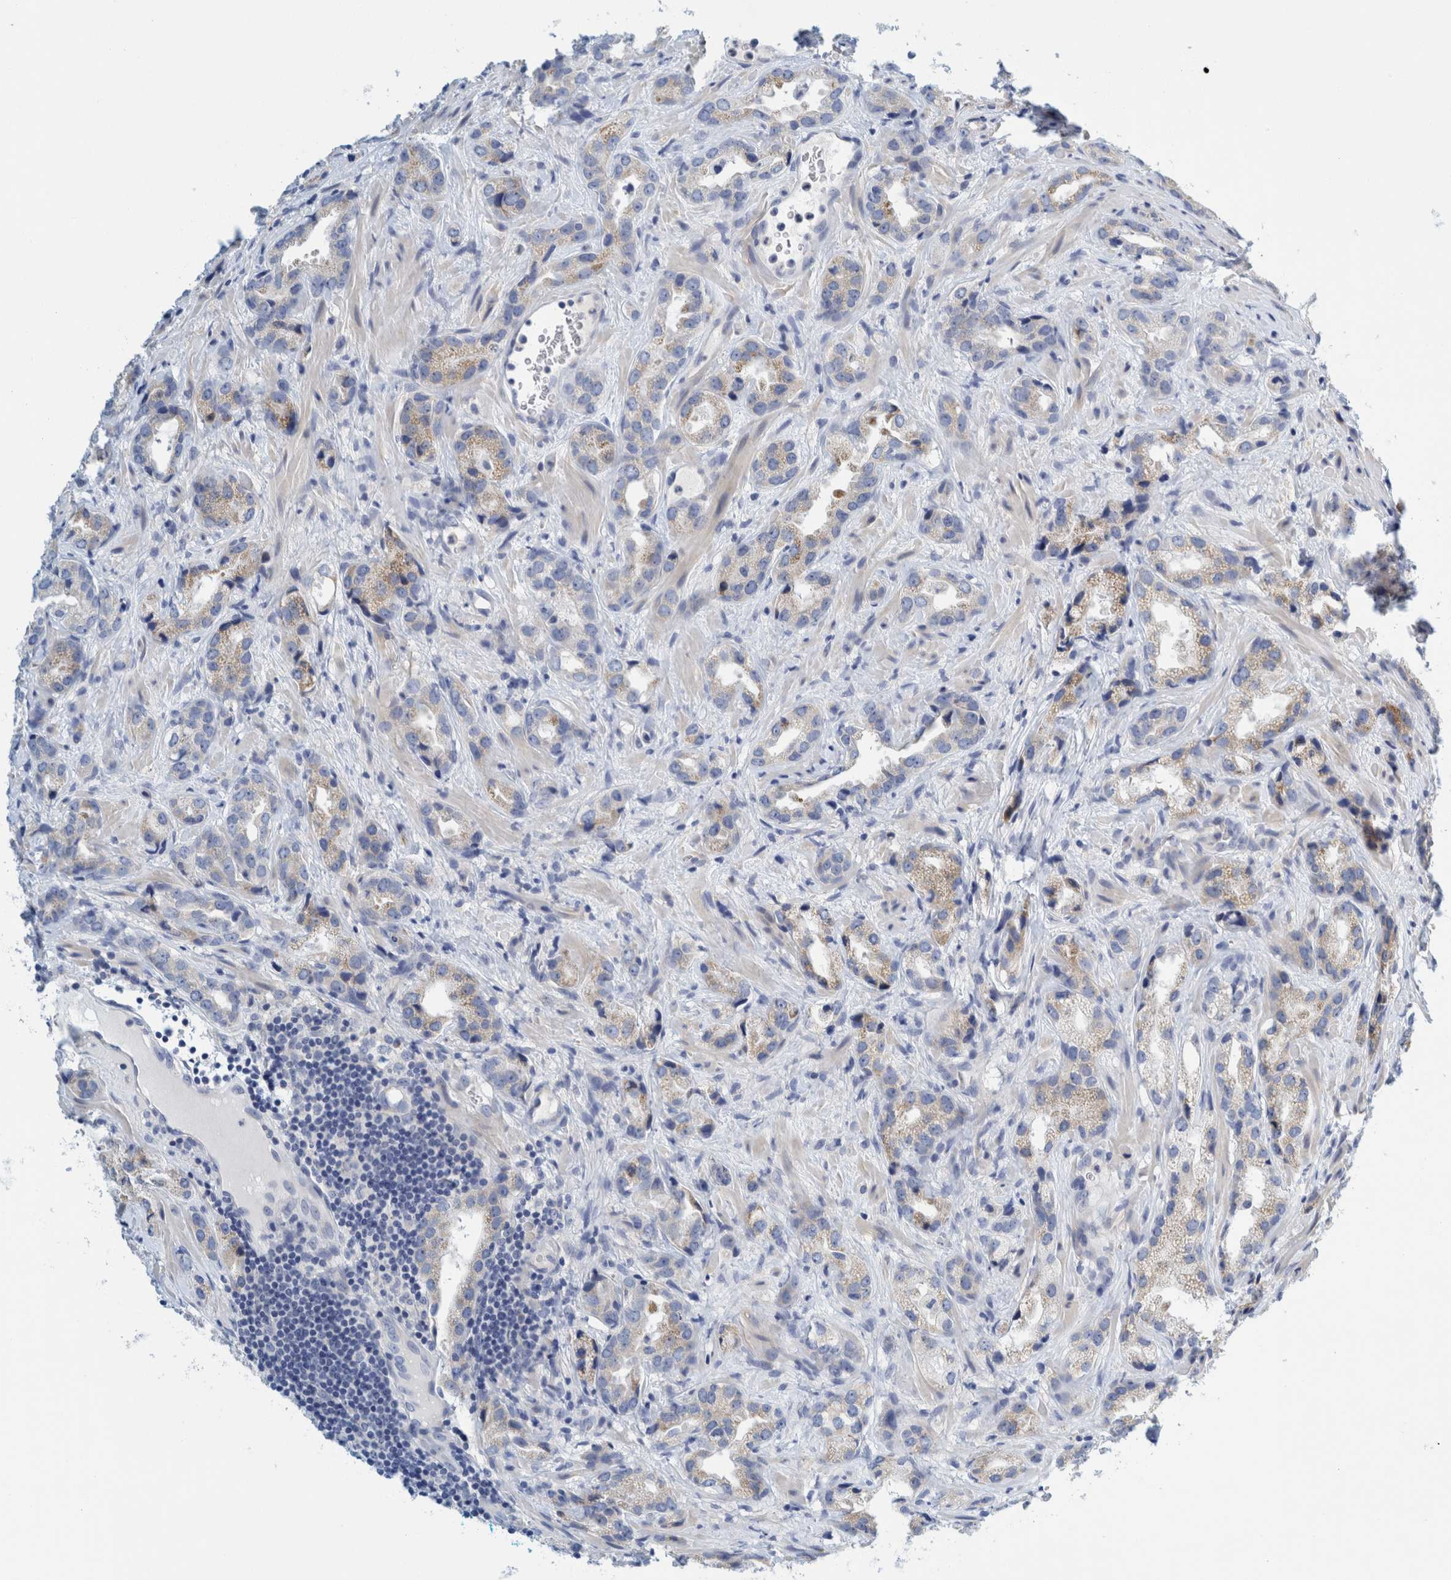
{"staining": {"intensity": "weak", "quantity": "<25%", "location": "cytoplasmic/membranous"}, "tissue": "prostate cancer", "cell_type": "Tumor cells", "image_type": "cancer", "snomed": [{"axis": "morphology", "description": "Adenocarcinoma, High grade"}, {"axis": "topography", "description": "Prostate"}], "caption": "This photomicrograph is of prostate adenocarcinoma (high-grade) stained with IHC to label a protein in brown with the nuclei are counter-stained blue. There is no staining in tumor cells.", "gene": "ZNF324B", "patient": {"sex": "male", "age": 63}}